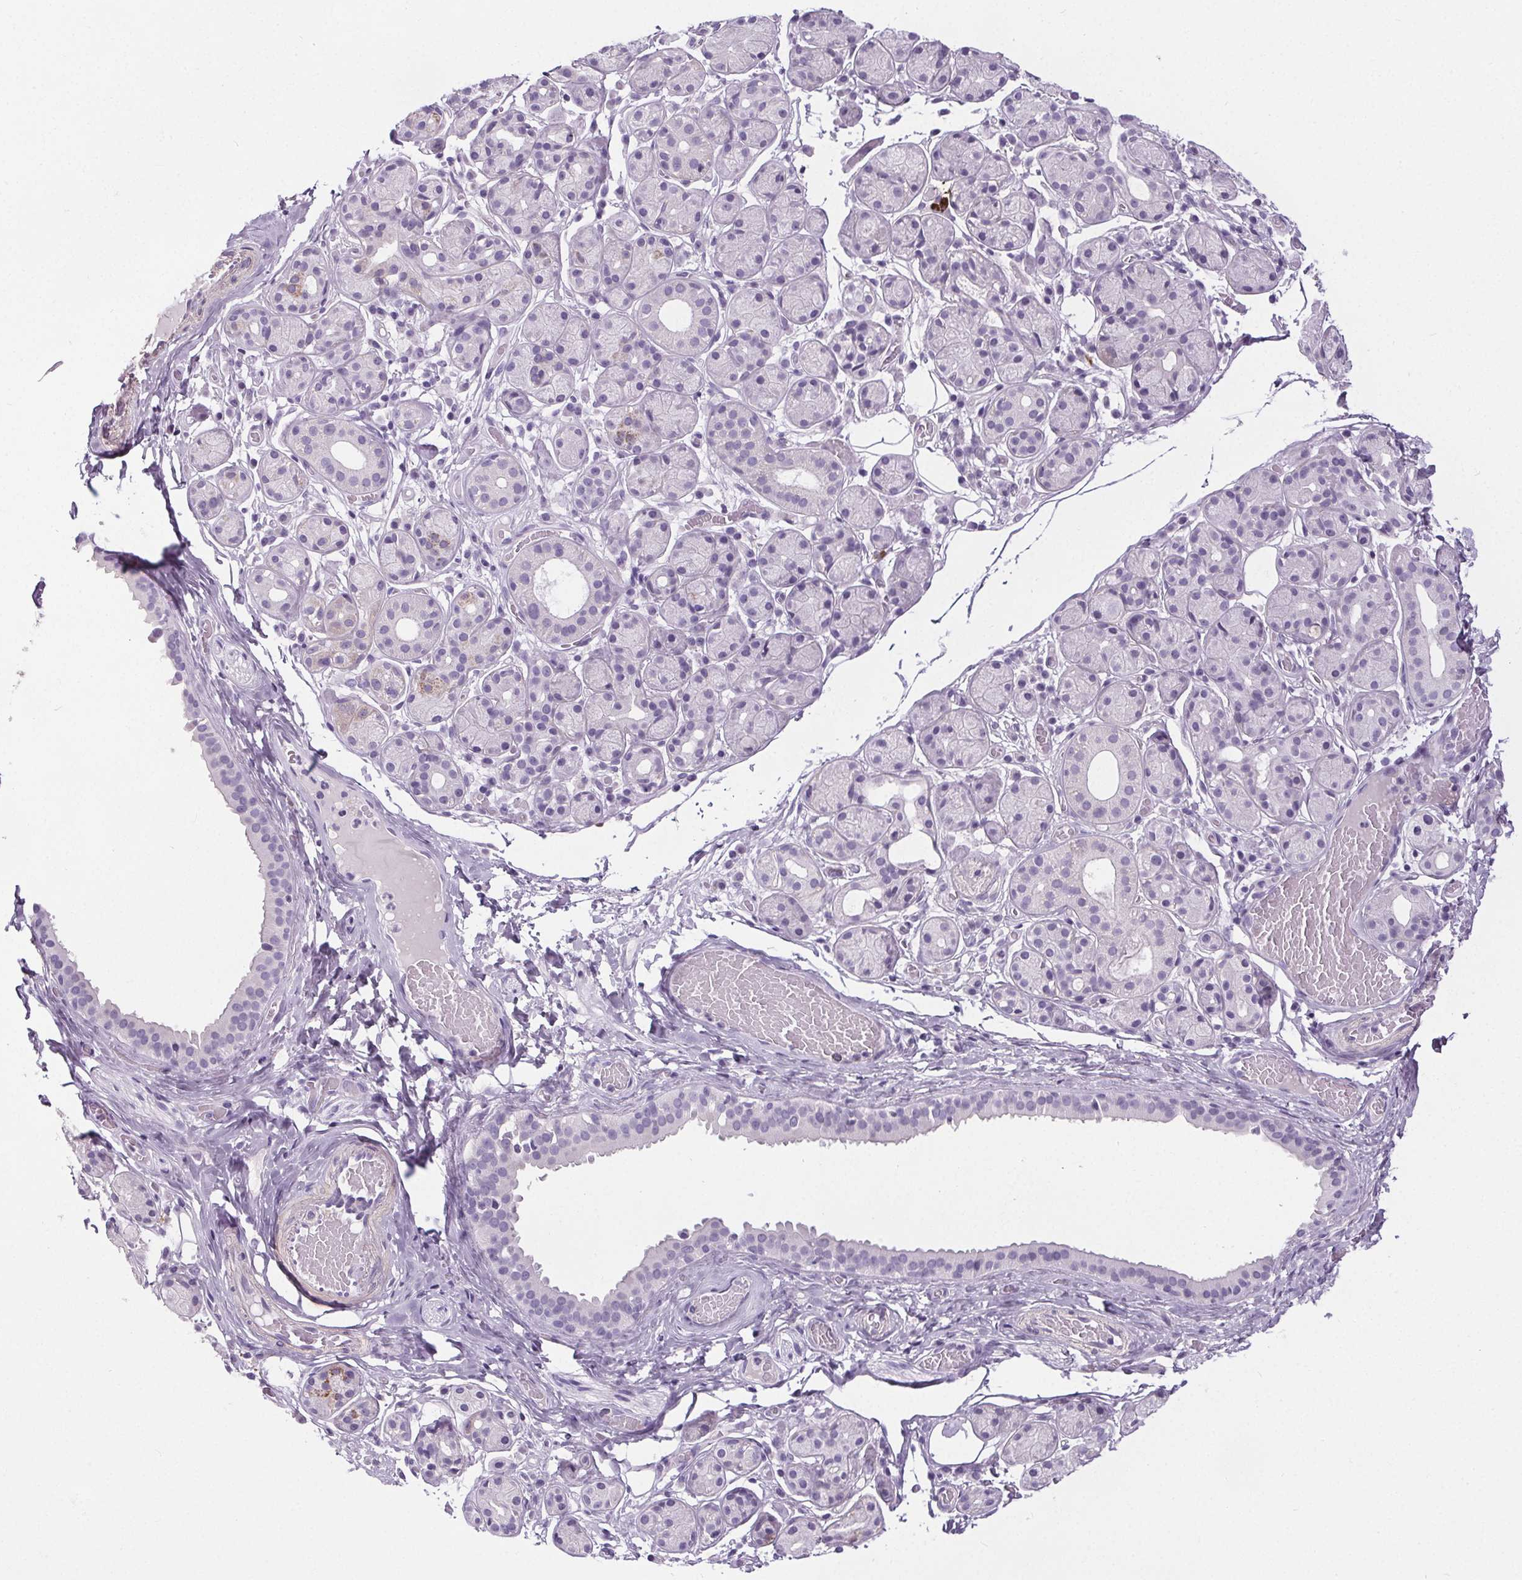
{"staining": {"intensity": "negative", "quantity": "none", "location": "none"}, "tissue": "salivary gland", "cell_type": "Glandular cells", "image_type": "normal", "snomed": [{"axis": "morphology", "description": "Normal tissue, NOS"}, {"axis": "topography", "description": "Salivary gland"}, {"axis": "topography", "description": "Peripheral nerve tissue"}], "caption": "The photomicrograph displays no significant staining in glandular cells of salivary gland. (Brightfield microscopy of DAB (3,3'-diaminobenzidine) IHC at high magnification).", "gene": "ELAVL2", "patient": {"sex": "male", "age": 71}}